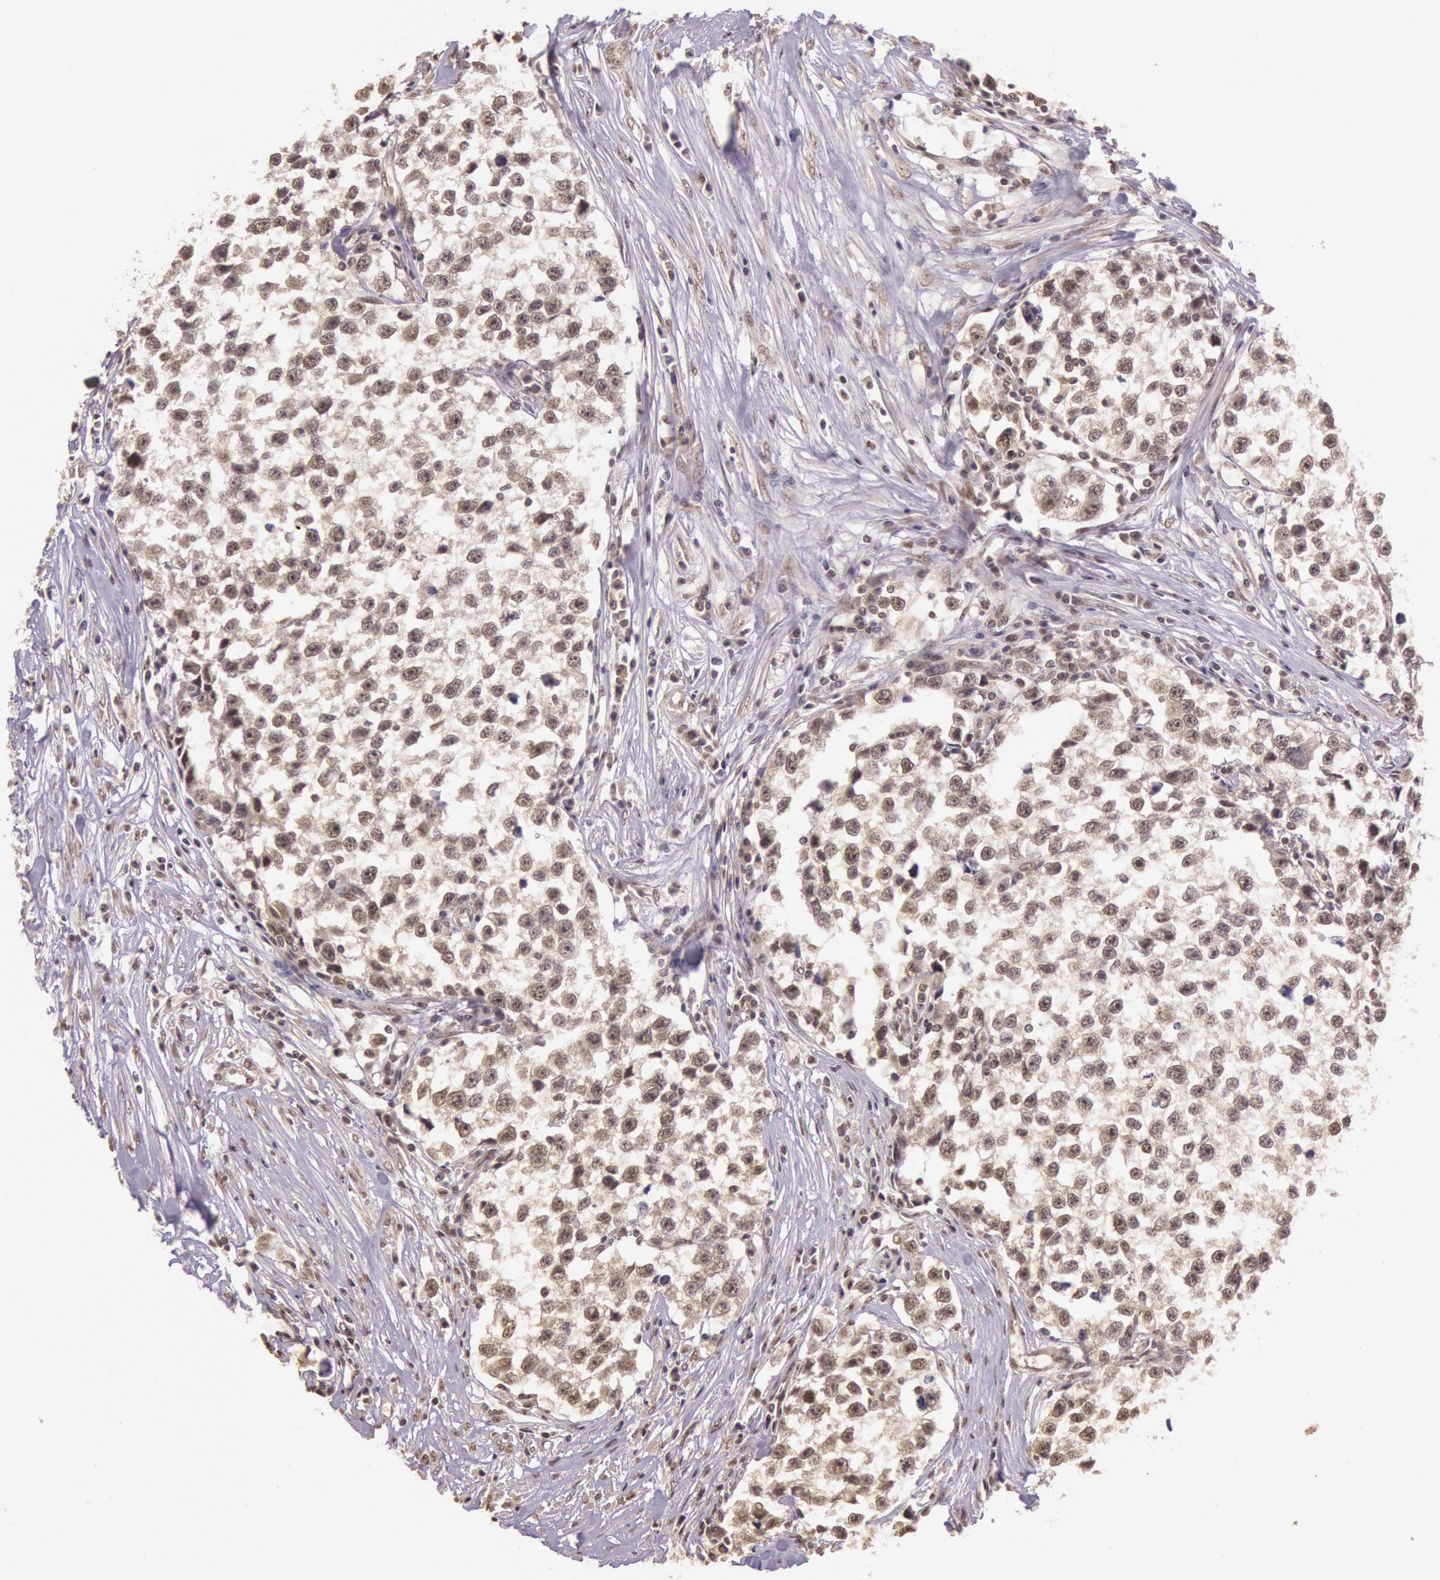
{"staining": {"intensity": "negative", "quantity": "none", "location": "none"}, "tissue": "testis cancer", "cell_type": "Tumor cells", "image_type": "cancer", "snomed": [{"axis": "morphology", "description": "Seminoma, NOS"}, {"axis": "morphology", "description": "Carcinoma, Embryonal, NOS"}, {"axis": "topography", "description": "Testis"}], "caption": "Tumor cells are negative for protein expression in human testis seminoma.", "gene": "RTL10", "patient": {"sex": "male", "age": 30}}